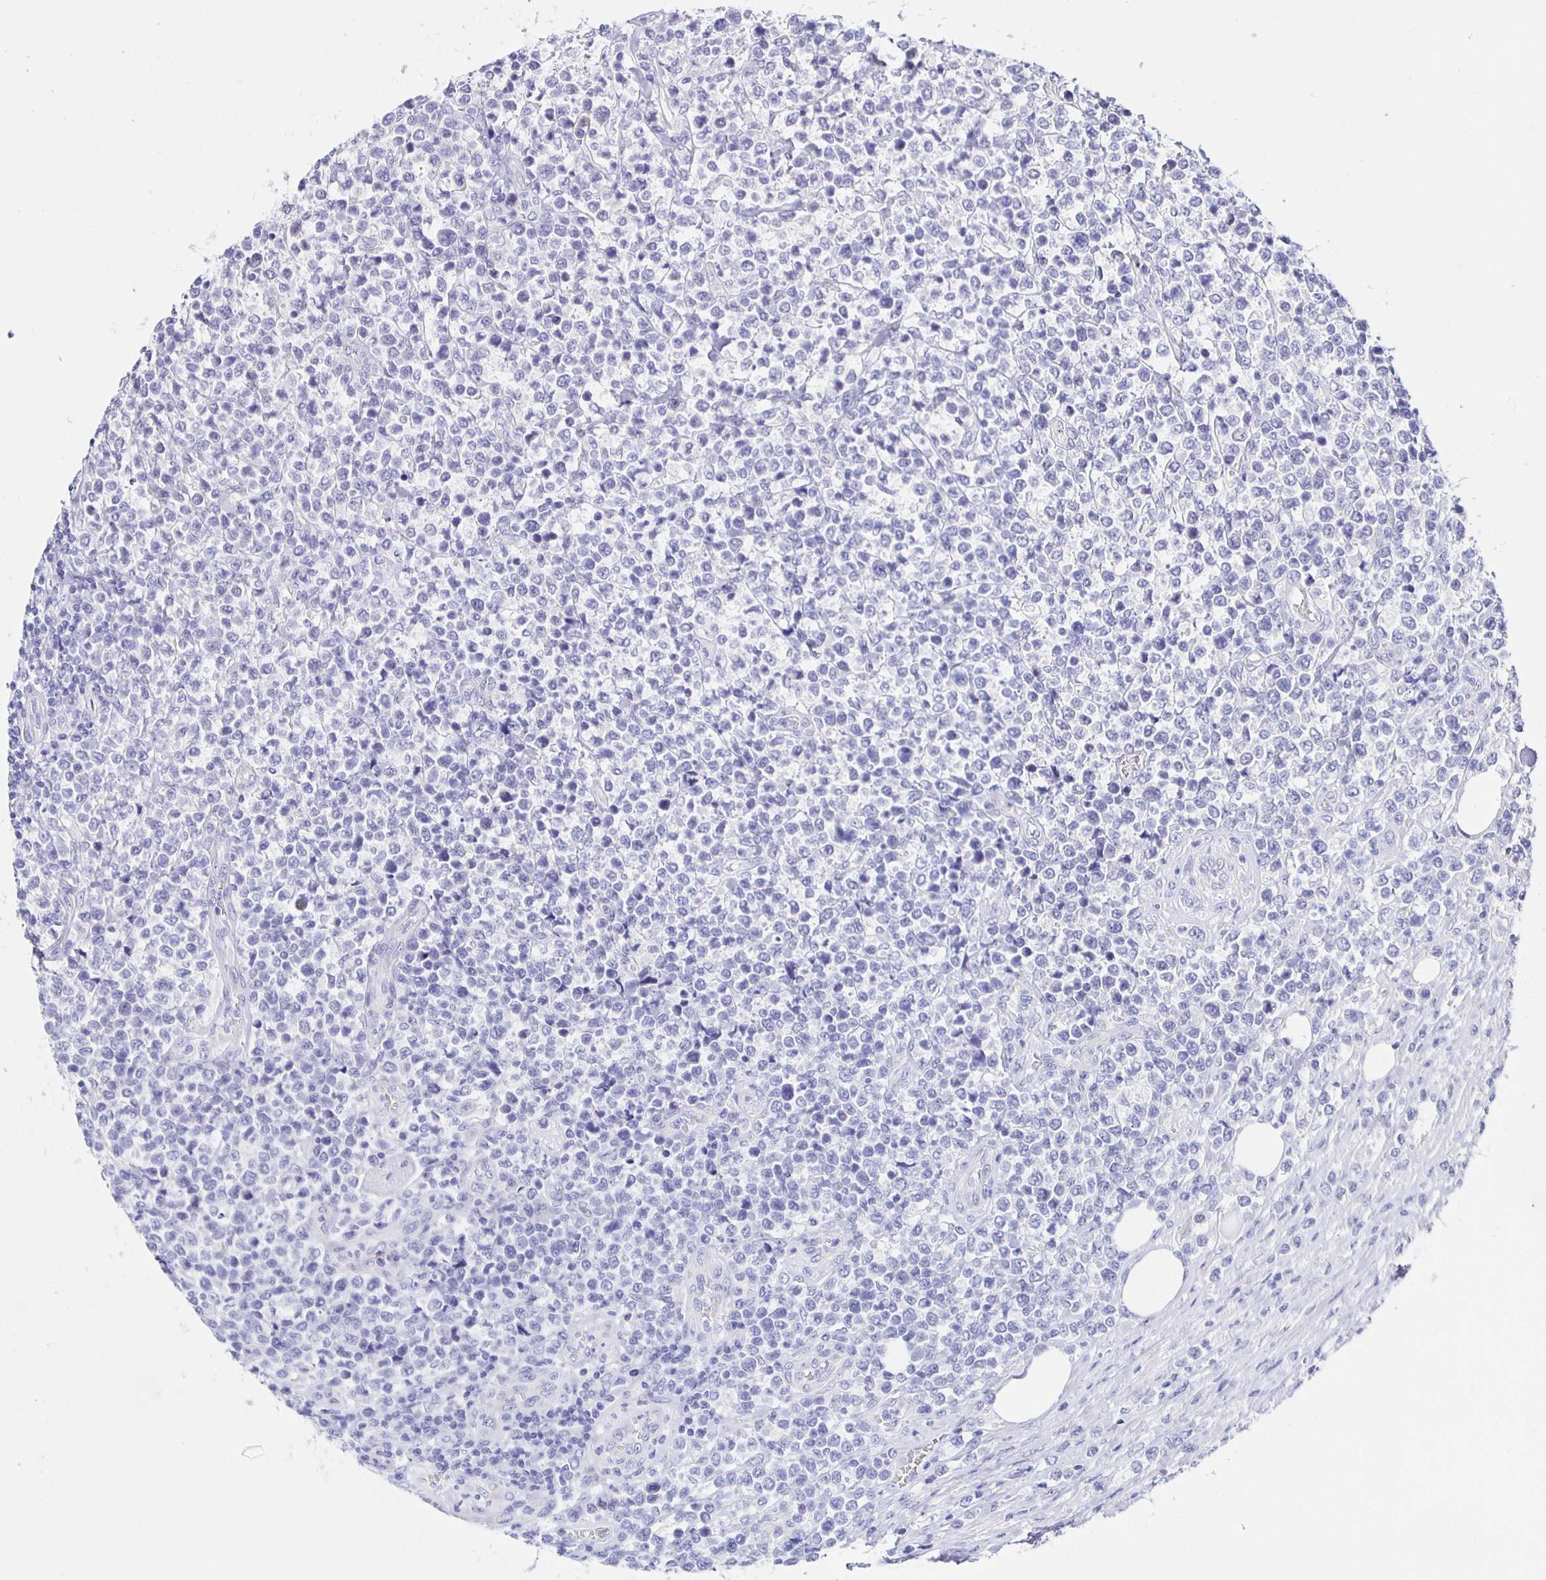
{"staining": {"intensity": "negative", "quantity": "none", "location": "none"}, "tissue": "lymphoma", "cell_type": "Tumor cells", "image_type": "cancer", "snomed": [{"axis": "morphology", "description": "Malignant lymphoma, non-Hodgkin's type, High grade"}, {"axis": "topography", "description": "Soft tissue"}], "caption": "Immunohistochemistry photomicrograph of human malignant lymphoma, non-Hodgkin's type (high-grade) stained for a protein (brown), which demonstrates no expression in tumor cells.", "gene": "HSPA4L", "patient": {"sex": "female", "age": 56}}